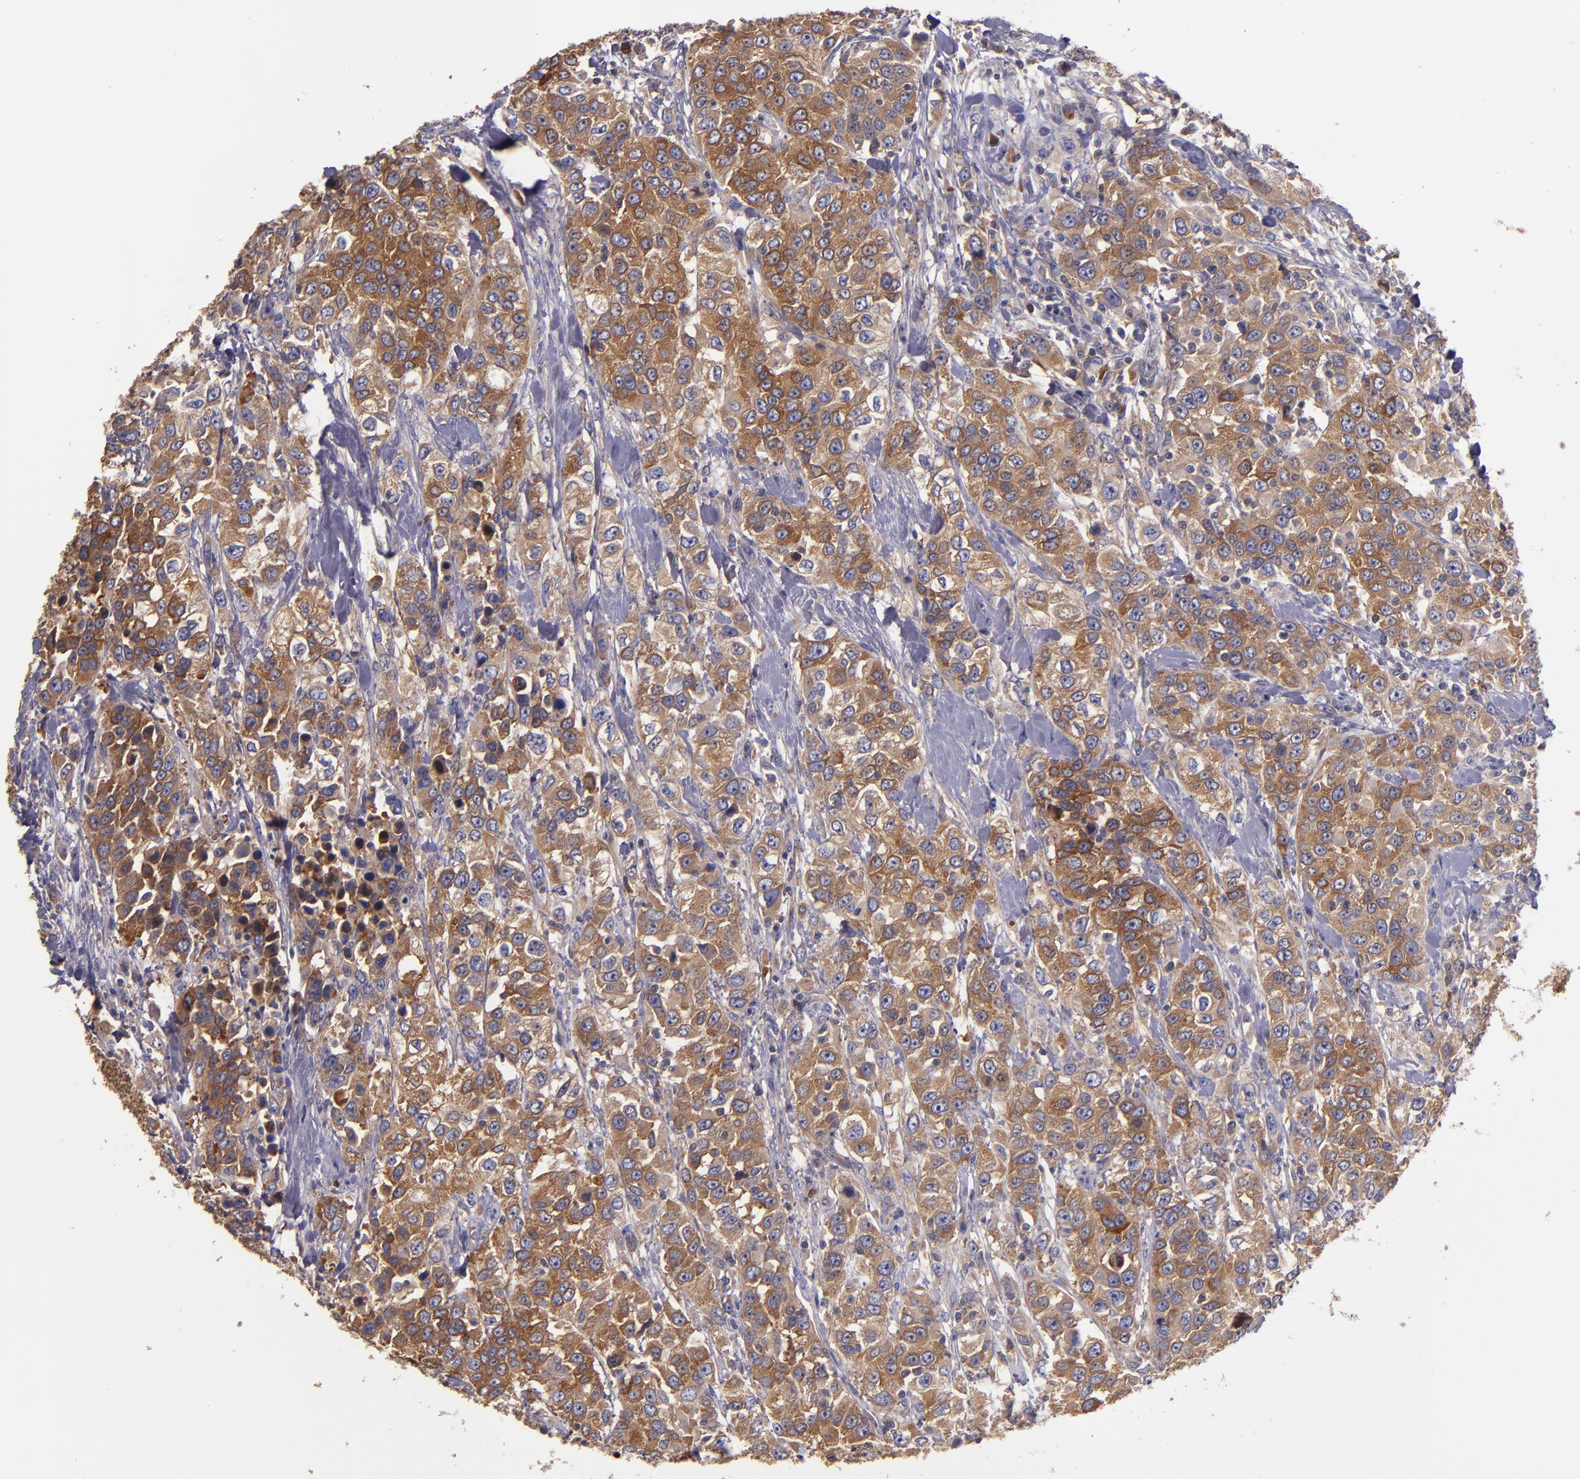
{"staining": {"intensity": "moderate", "quantity": ">75%", "location": "cytoplasmic/membranous"}, "tissue": "urothelial cancer", "cell_type": "Tumor cells", "image_type": "cancer", "snomed": [{"axis": "morphology", "description": "Urothelial carcinoma, High grade"}, {"axis": "topography", "description": "Urinary bladder"}], "caption": "Moderate cytoplasmic/membranous expression for a protein is identified in about >75% of tumor cells of urothelial cancer using immunohistochemistry (IHC).", "gene": "CARS1", "patient": {"sex": "female", "age": 80}}